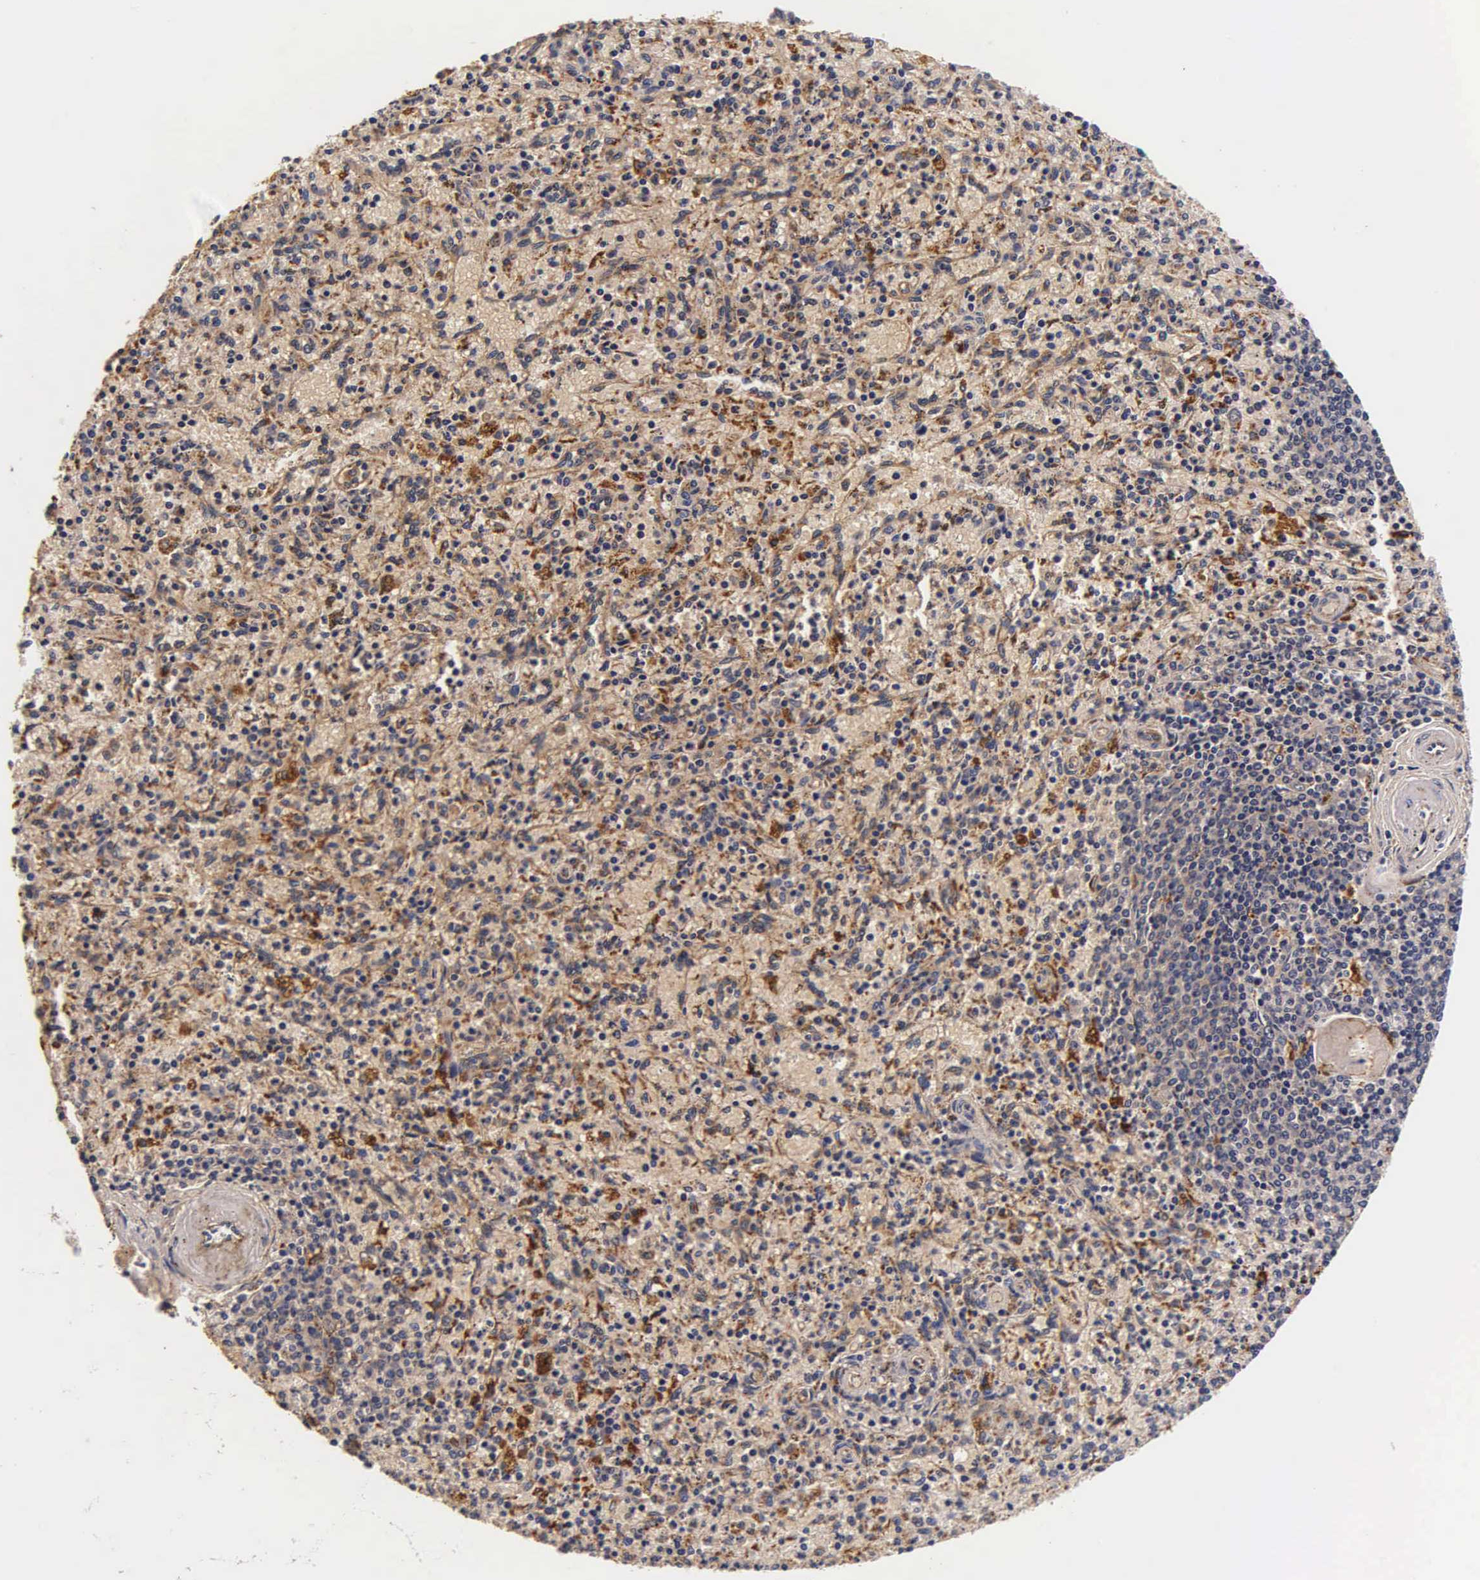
{"staining": {"intensity": "weak", "quantity": "<25%", "location": "cytoplasmic/membranous"}, "tissue": "spleen", "cell_type": "Cells in red pulp", "image_type": "normal", "snomed": [{"axis": "morphology", "description": "Normal tissue, NOS"}, {"axis": "topography", "description": "Spleen"}], "caption": "Cells in red pulp show no significant expression in benign spleen.", "gene": "CTSB", "patient": {"sex": "male", "age": 72}}